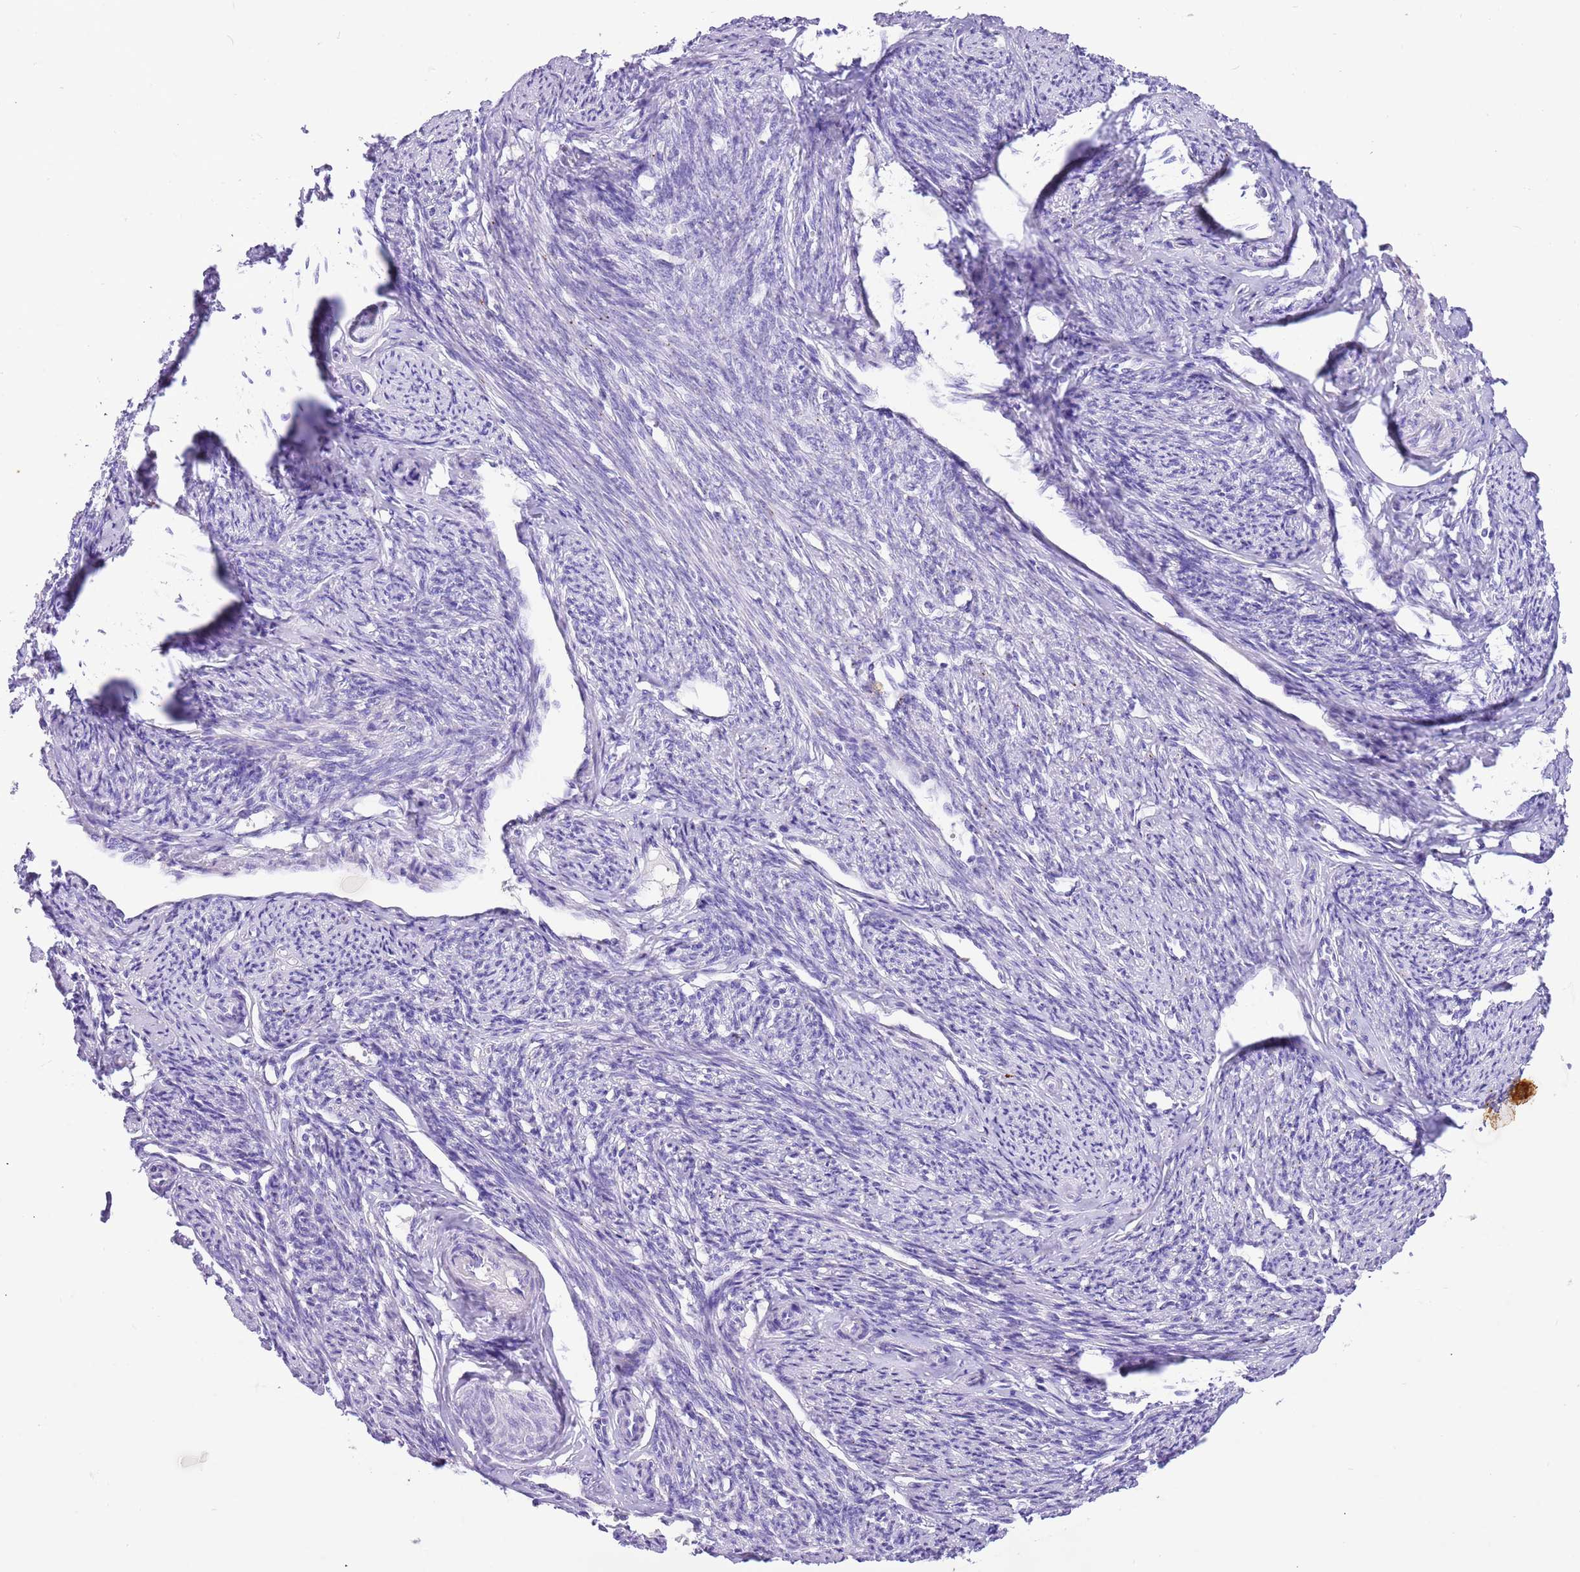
{"staining": {"intensity": "negative", "quantity": "none", "location": "none"}, "tissue": "smooth muscle", "cell_type": "Smooth muscle cells", "image_type": "normal", "snomed": [{"axis": "morphology", "description": "Normal tissue, NOS"}, {"axis": "topography", "description": "Smooth muscle"}, {"axis": "topography", "description": "Uterus"}], "caption": "Immunohistochemistry (IHC) photomicrograph of normal human smooth muscle stained for a protein (brown), which demonstrates no staining in smooth muscle cells.", "gene": "R3HDM4", "patient": {"sex": "female", "age": 59}}